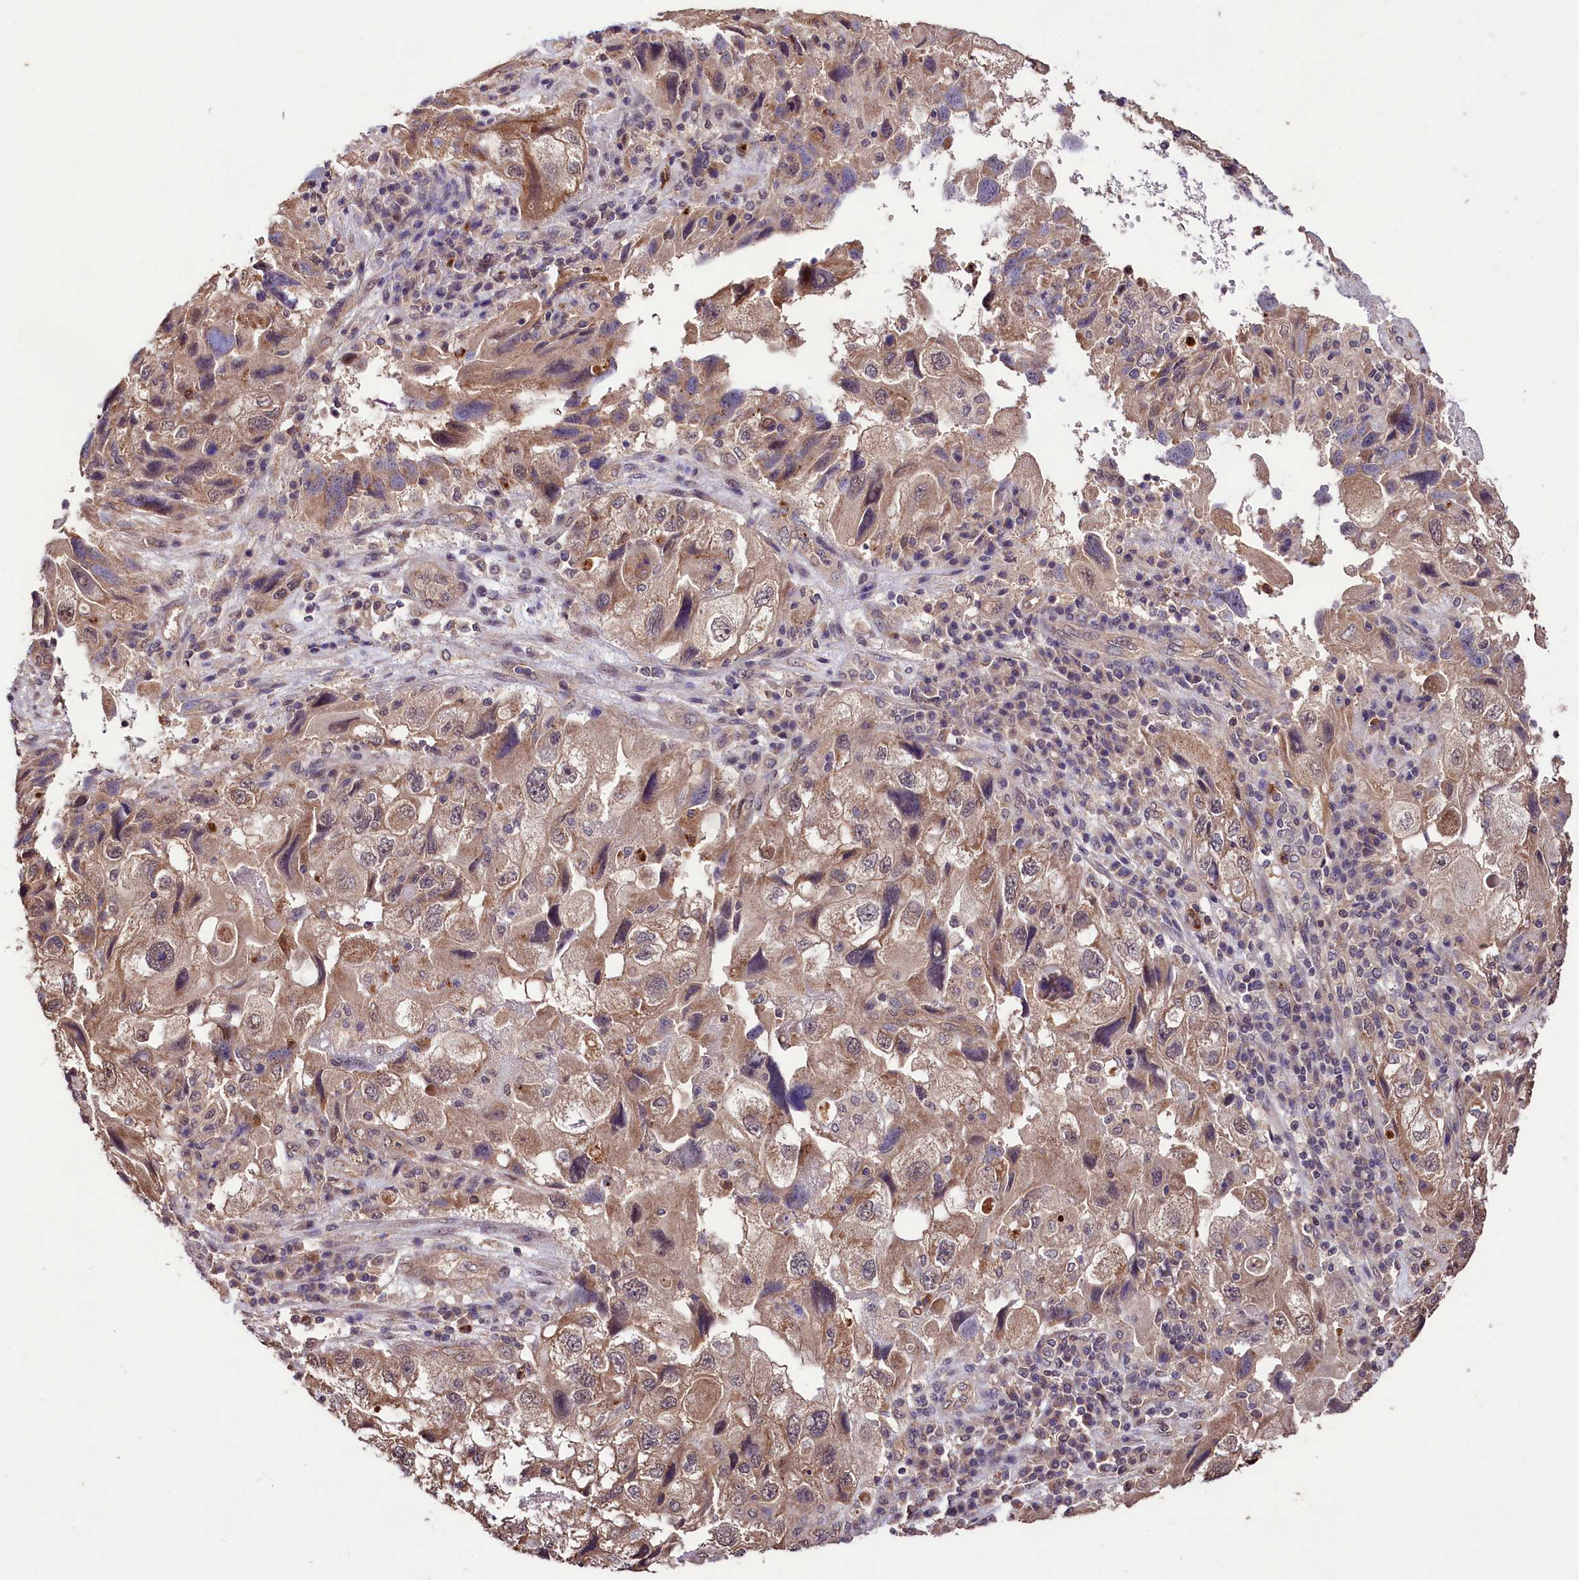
{"staining": {"intensity": "weak", "quantity": ">75%", "location": "cytoplasmic/membranous"}, "tissue": "endometrial cancer", "cell_type": "Tumor cells", "image_type": "cancer", "snomed": [{"axis": "morphology", "description": "Adenocarcinoma, NOS"}, {"axis": "topography", "description": "Endometrium"}], "caption": "This is an image of IHC staining of endometrial cancer (adenocarcinoma), which shows weak expression in the cytoplasmic/membranous of tumor cells.", "gene": "KLRB1", "patient": {"sex": "female", "age": 49}}